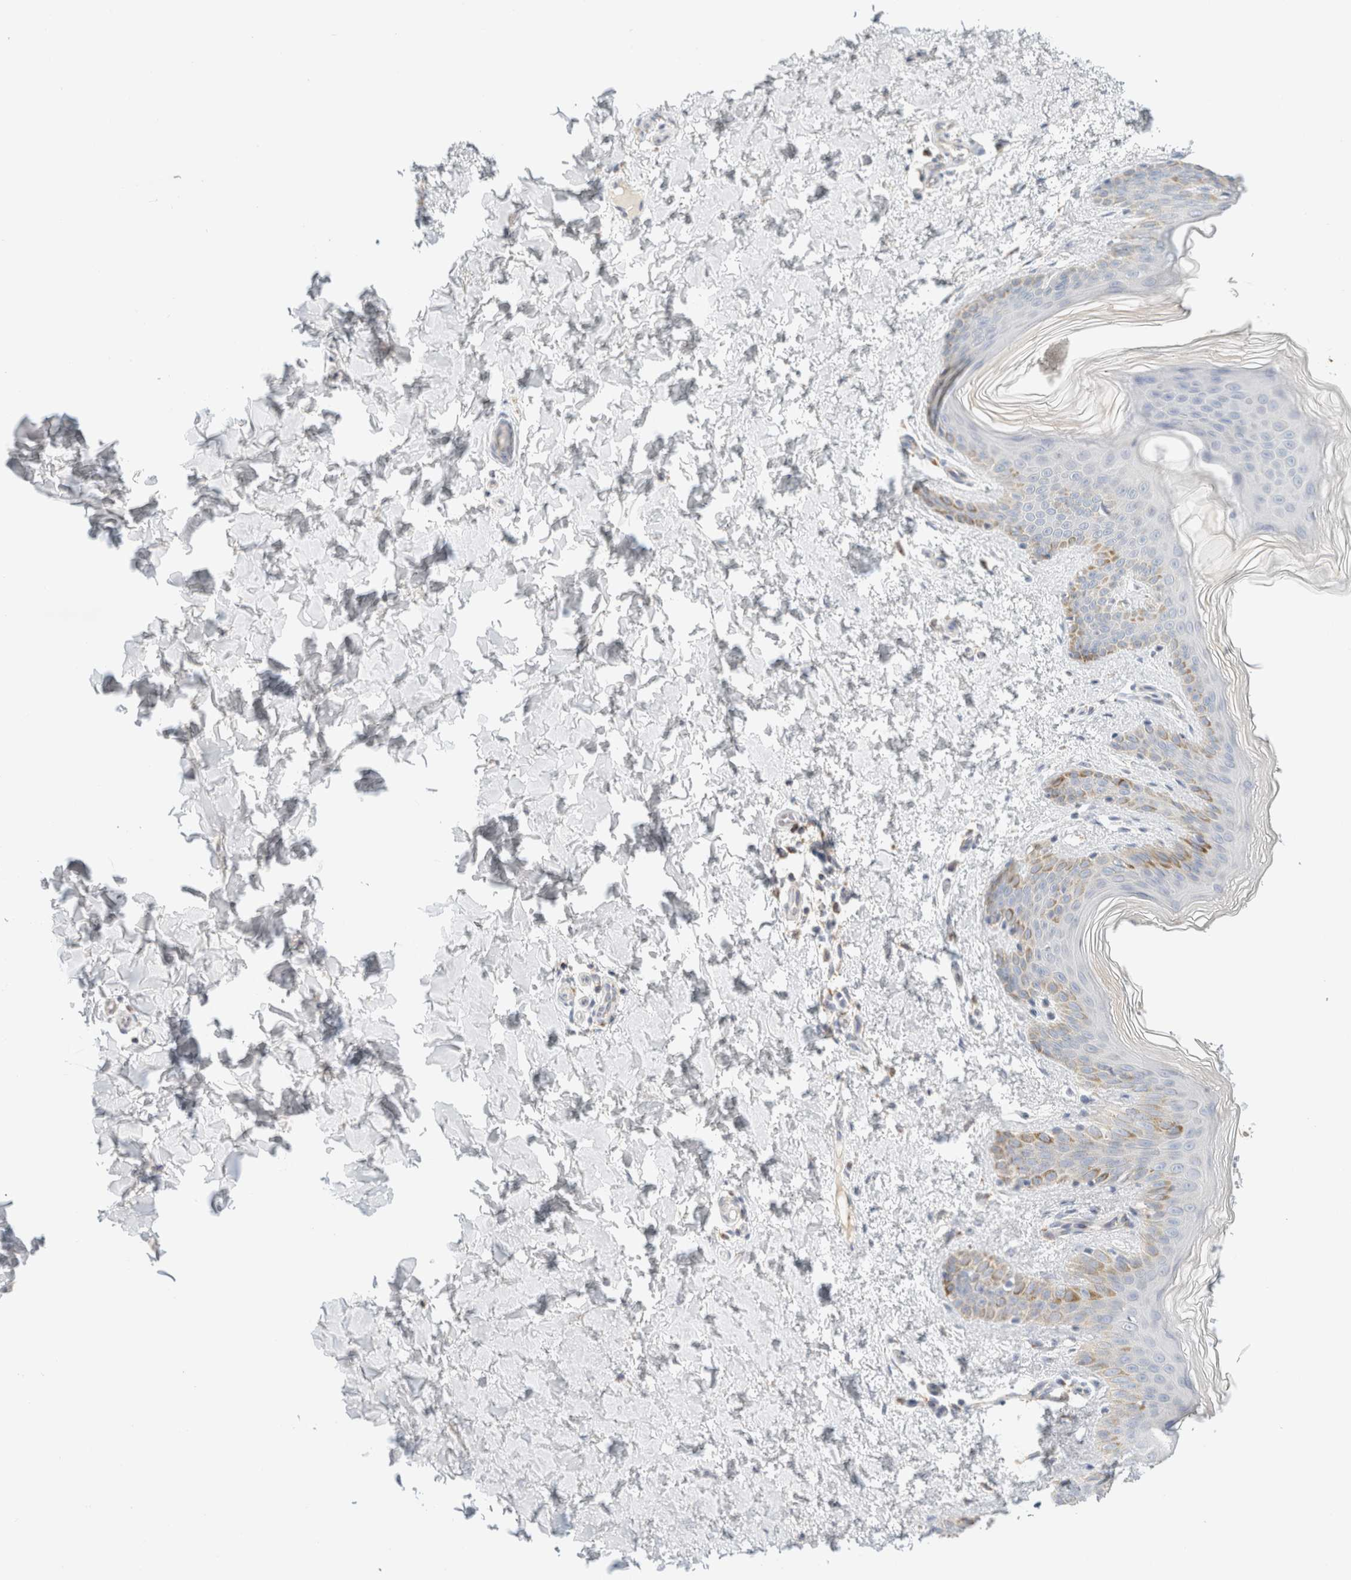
{"staining": {"intensity": "negative", "quantity": "none", "location": "none"}, "tissue": "skin", "cell_type": "Fibroblasts", "image_type": "normal", "snomed": [{"axis": "morphology", "description": "Normal tissue, NOS"}, {"axis": "morphology", "description": "Neoplasm, benign, NOS"}, {"axis": "topography", "description": "Skin"}, {"axis": "topography", "description": "Soft tissue"}], "caption": "Skin was stained to show a protein in brown. There is no significant staining in fibroblasts. (DAB IHC visualized using brightfield microscopy, high magnification).", "gene": "HDHD3", "patient": {"sex": "male", "age": 26}}